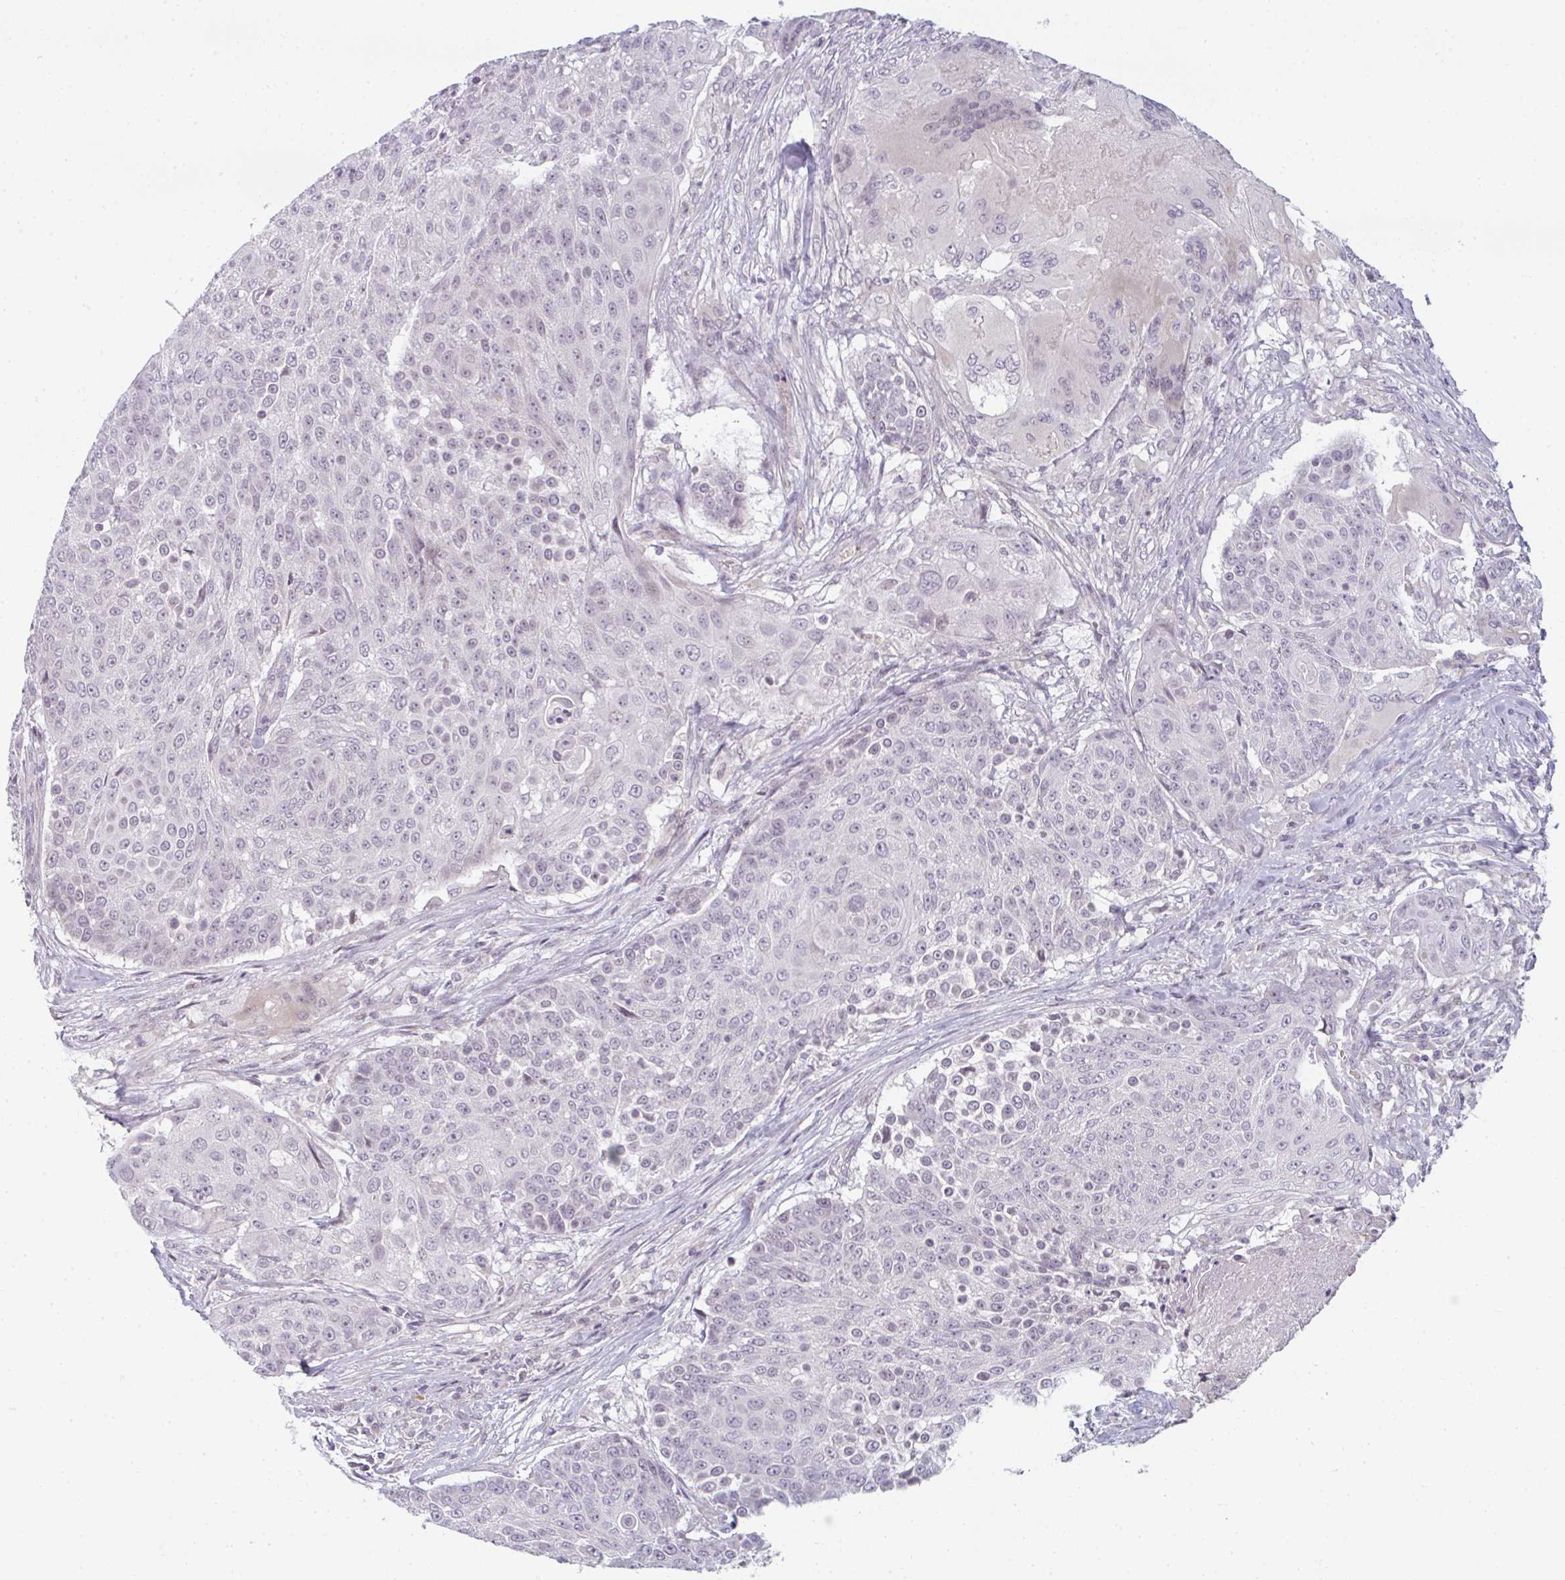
{"staining": {"intensity": "negative", "quantity": "none", "location": "none"}, "tissue": "urothelial cancer", "cell_type": "Tumor cells", "image_type": "cancer", "snomed": [{"axis": "morphology", "description": "Urothelial carcinoma, High grade"}, {"axis": "topography", "description": "Urinary bladder"}], "caption": "Immunohistochemical staining of human urothelial cancer demonstrates no significant staining in tumor cells. (DAB (3,3'-diaminobenzidine) immunohistochemistry (IHC), high magnification).", "gene": "RBBP6", "patient": {"sex": "female", "age": 63}}